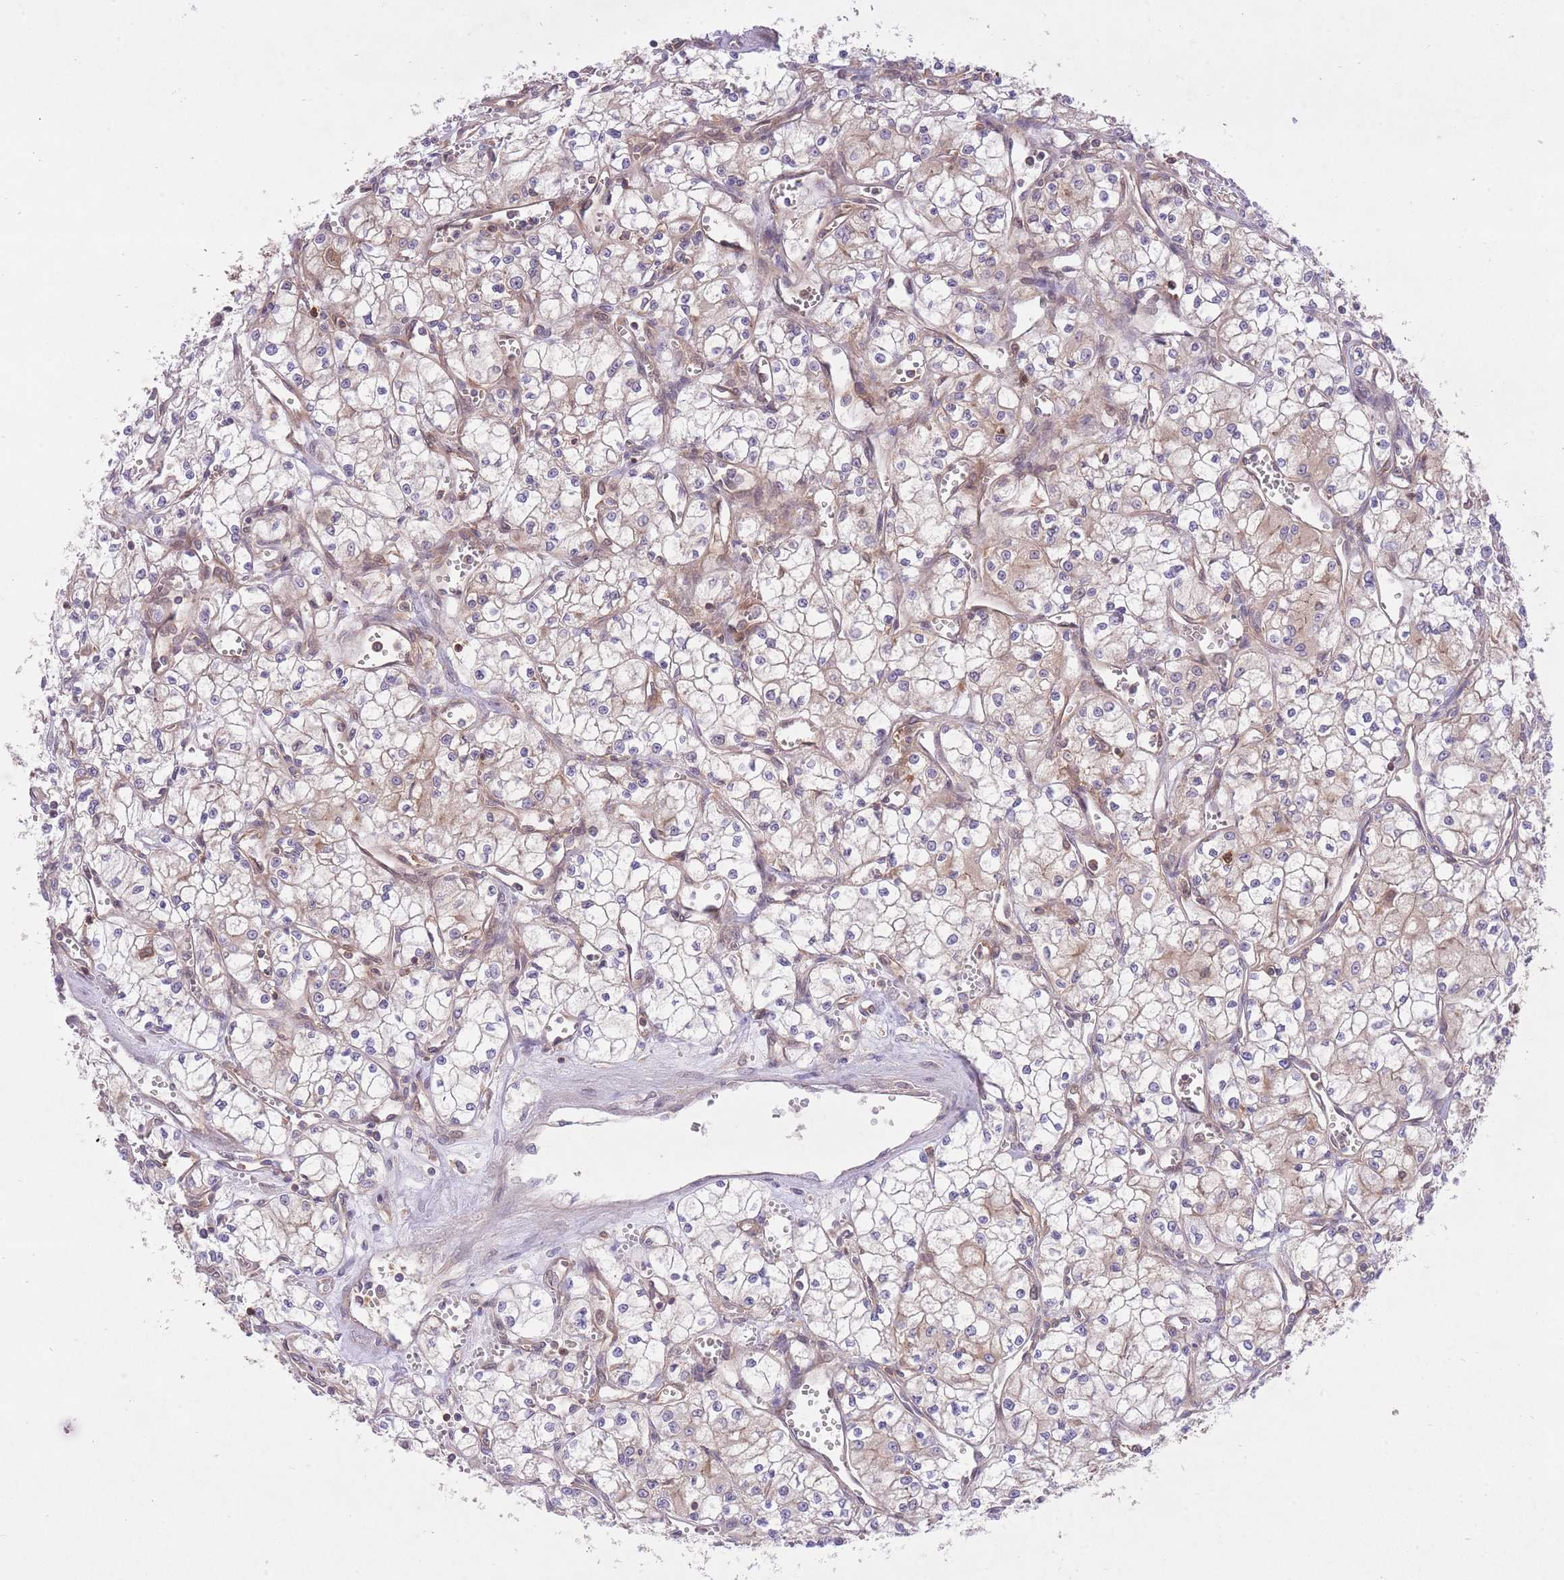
{"staining": {"intensity": "negative", "quantity": "none", "location": "none"}, "tissue": "renal cancer", "cell_type": "Tumor cells", "image_type": "cancer", "snomed": [{"axis": "morphology", "description": "Adenocarcinoma, NOS"}, {"axis": "topography", "description": "Kidney"}], "caption": "Immunohistochemistry (IHC) histopathology image of renal cancer stained for a protein (brown), which reveals no positivity in tumor cells.", "gene": "PREP", "patient": {"sex": "male", "age": 59}}